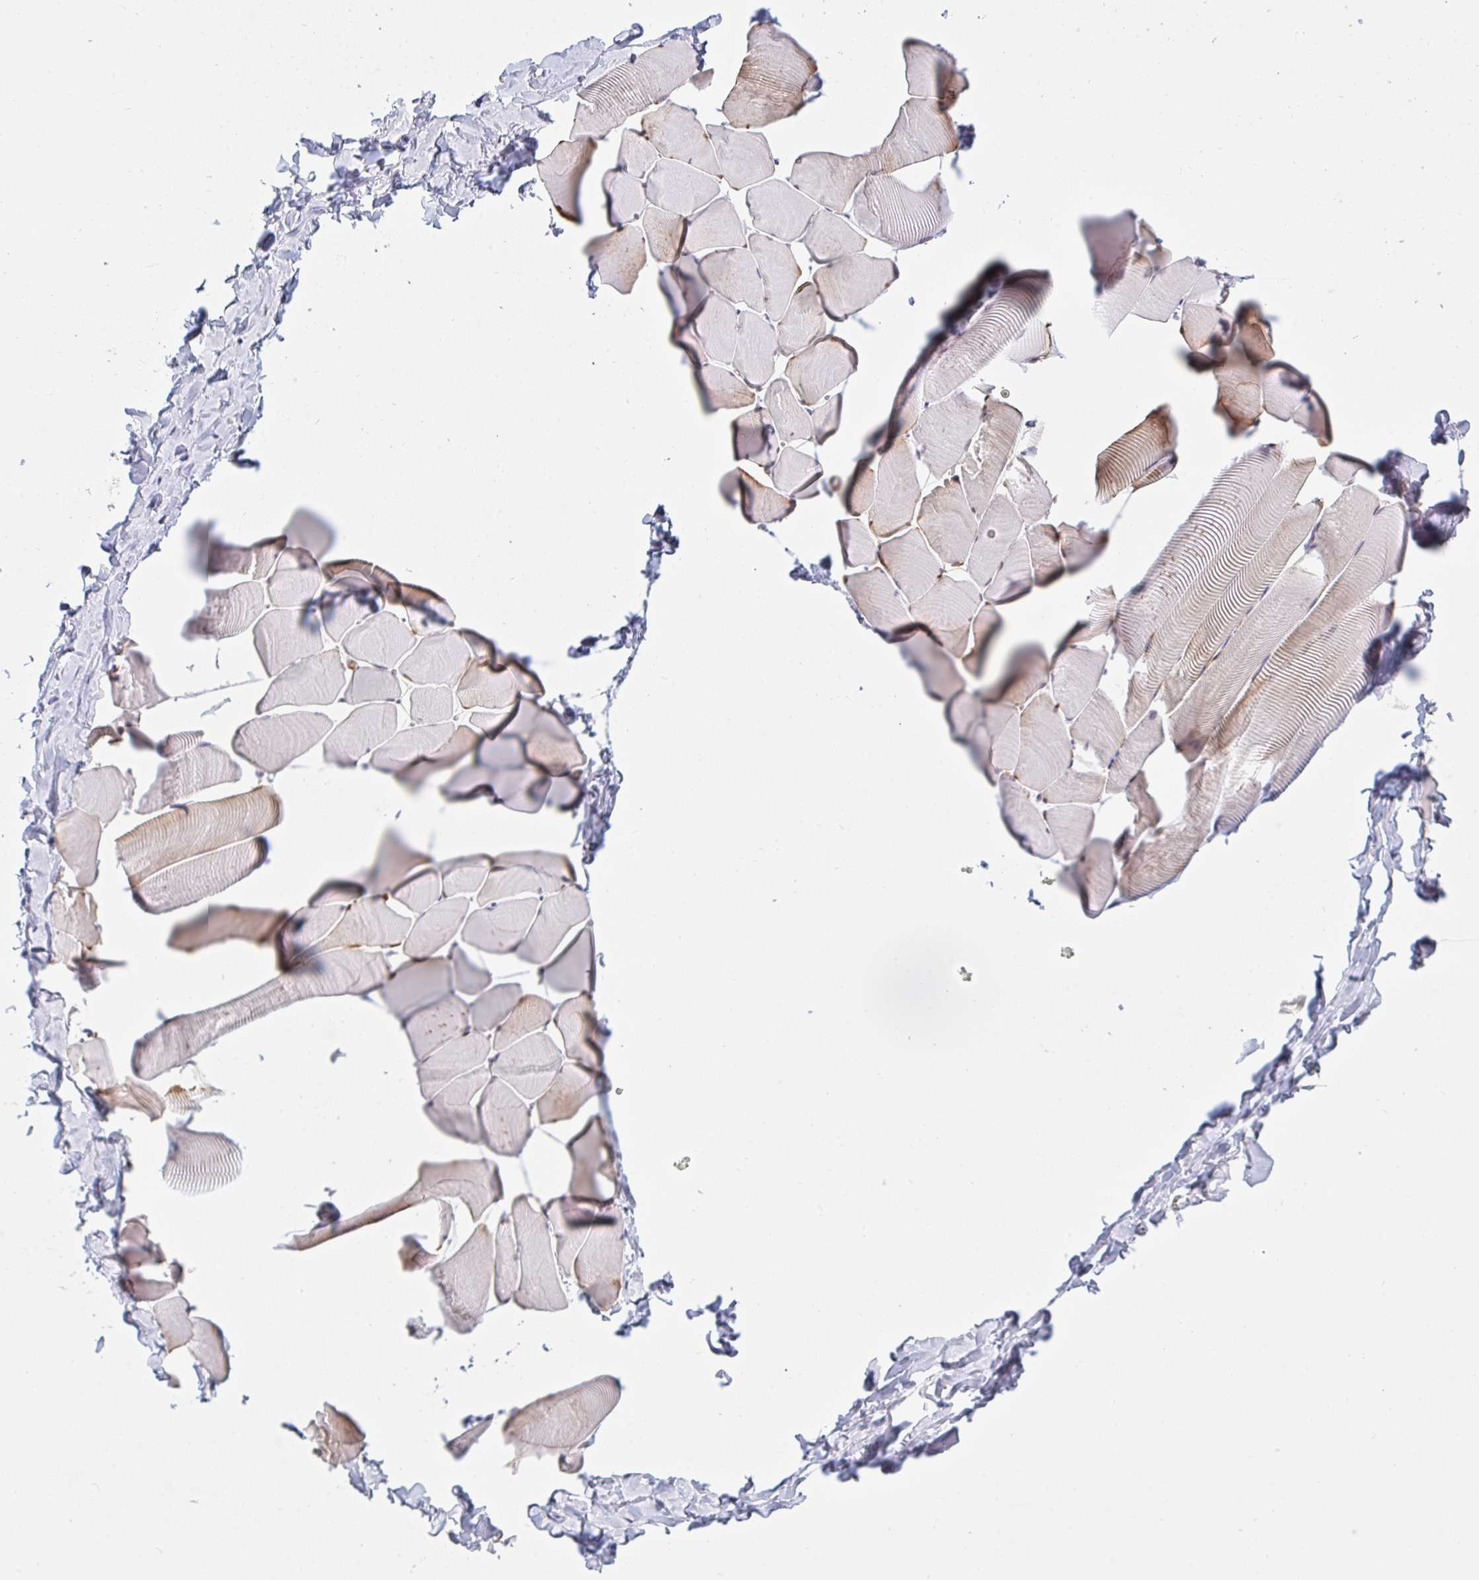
{"staining": {"intensity": "negative", "quantity": "none", "location": "none"}, "tissue": "skeletal muscle", "cell_type": "Myocytes", "image_type": "normal", "snomed": [{"axis": "morphology", "description": "Normal tissue, NOS"}, {"axis": "topography", "description": "Skeletal muscle"}], "caption": "Immunohistochemistry micrograph of benign skeletal muscle: skeletal muscle stained with DAB (3,3'-diaminobenzidine) exhibits no significant protein expression in myocytes.", "gene": "DSCAML1", "patient": {"sex": "male", "age": 25}}